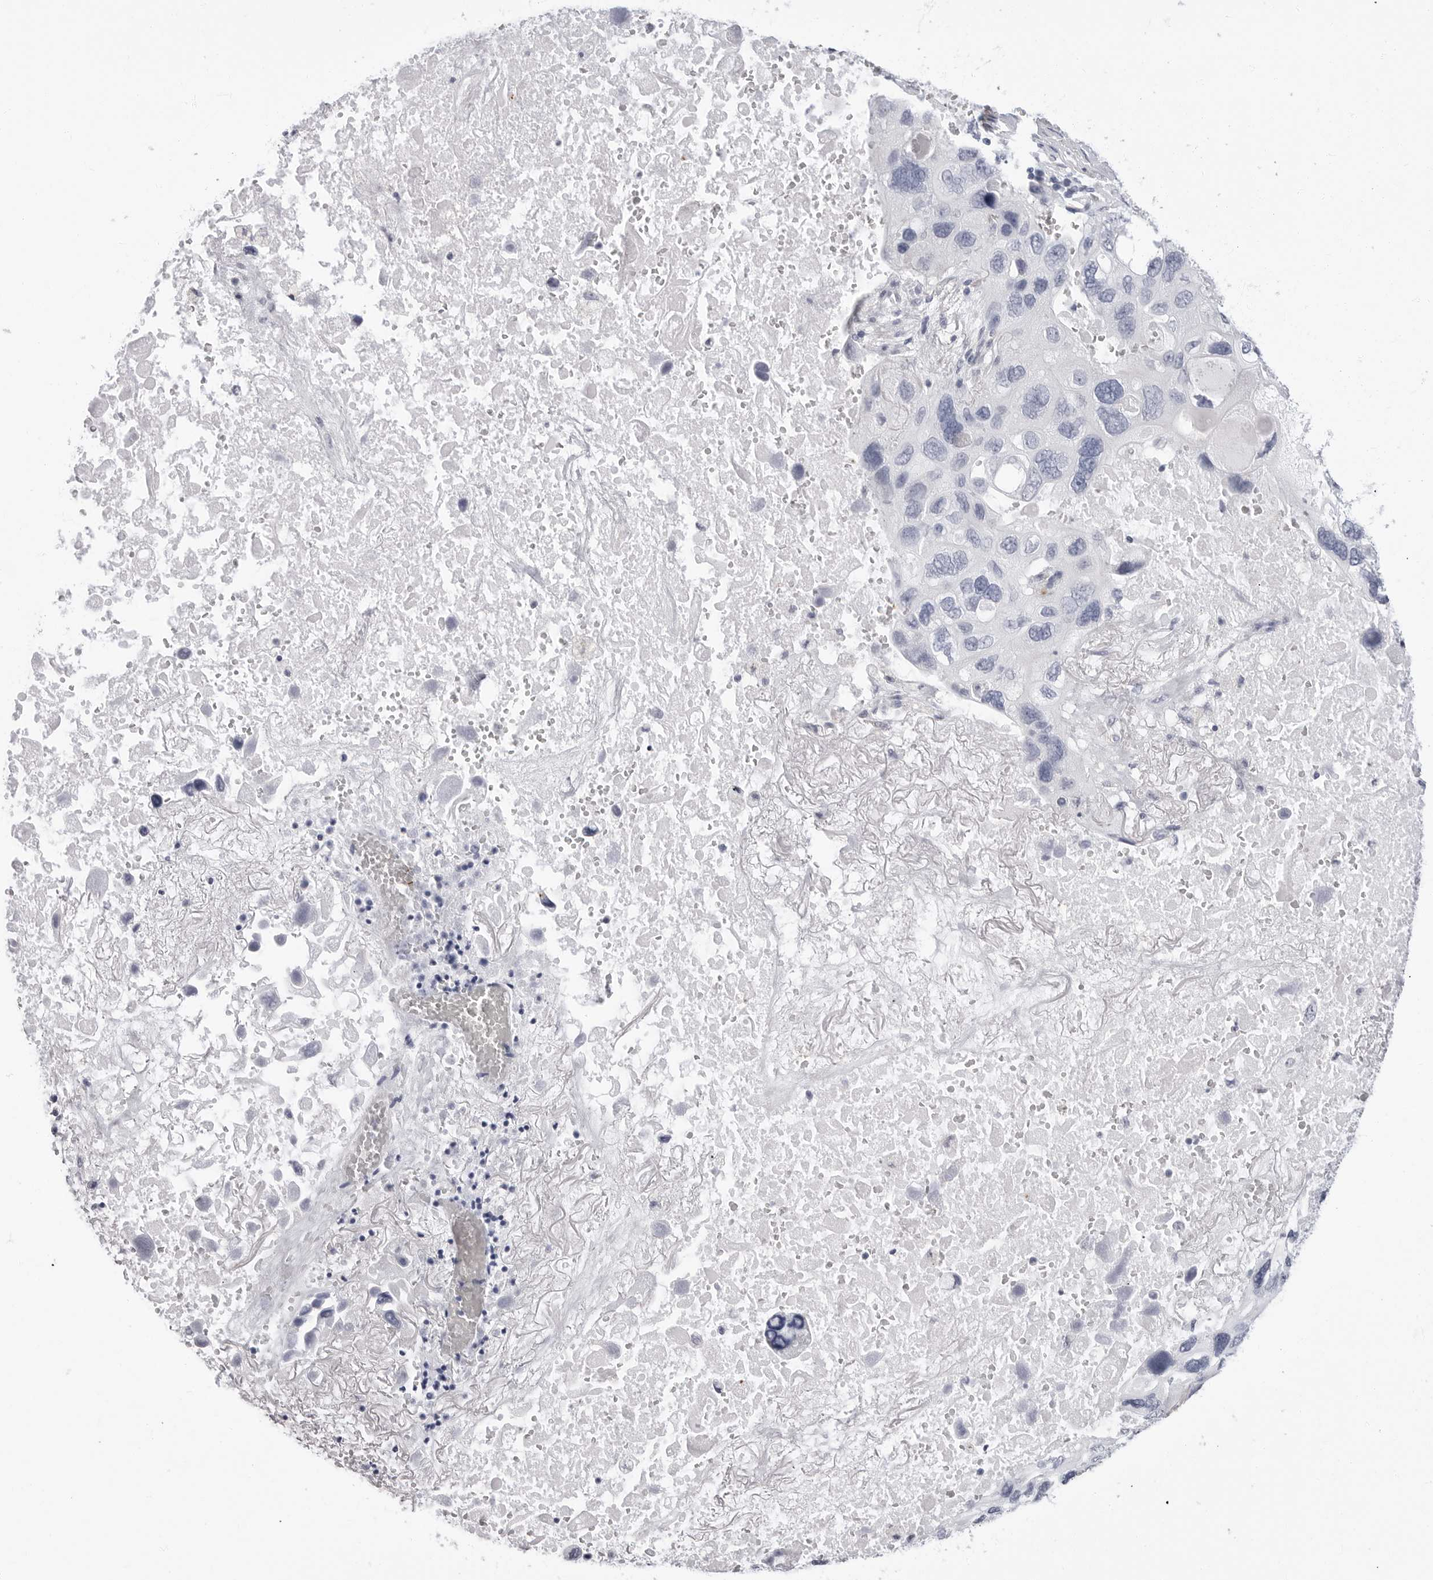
{"staining": {"intensity": "negative", "quantity": "none", "location": "none"}, "tissue": "lung cancer", "cell_type": "Tumor cells", "image_type": "cancer", "snomed": [{"axis": "morphology", "description": "Squamous cell carcinoma, NOS"}, {"axis": "topography", "description": "Lung"}], "caption": "The histopathology image exhibits no significant staining in tumor cells of lung cancer (squamous cell carcinoma).", "gene": "ERICH3", "patient": {"sex": "female", "age": 73}}